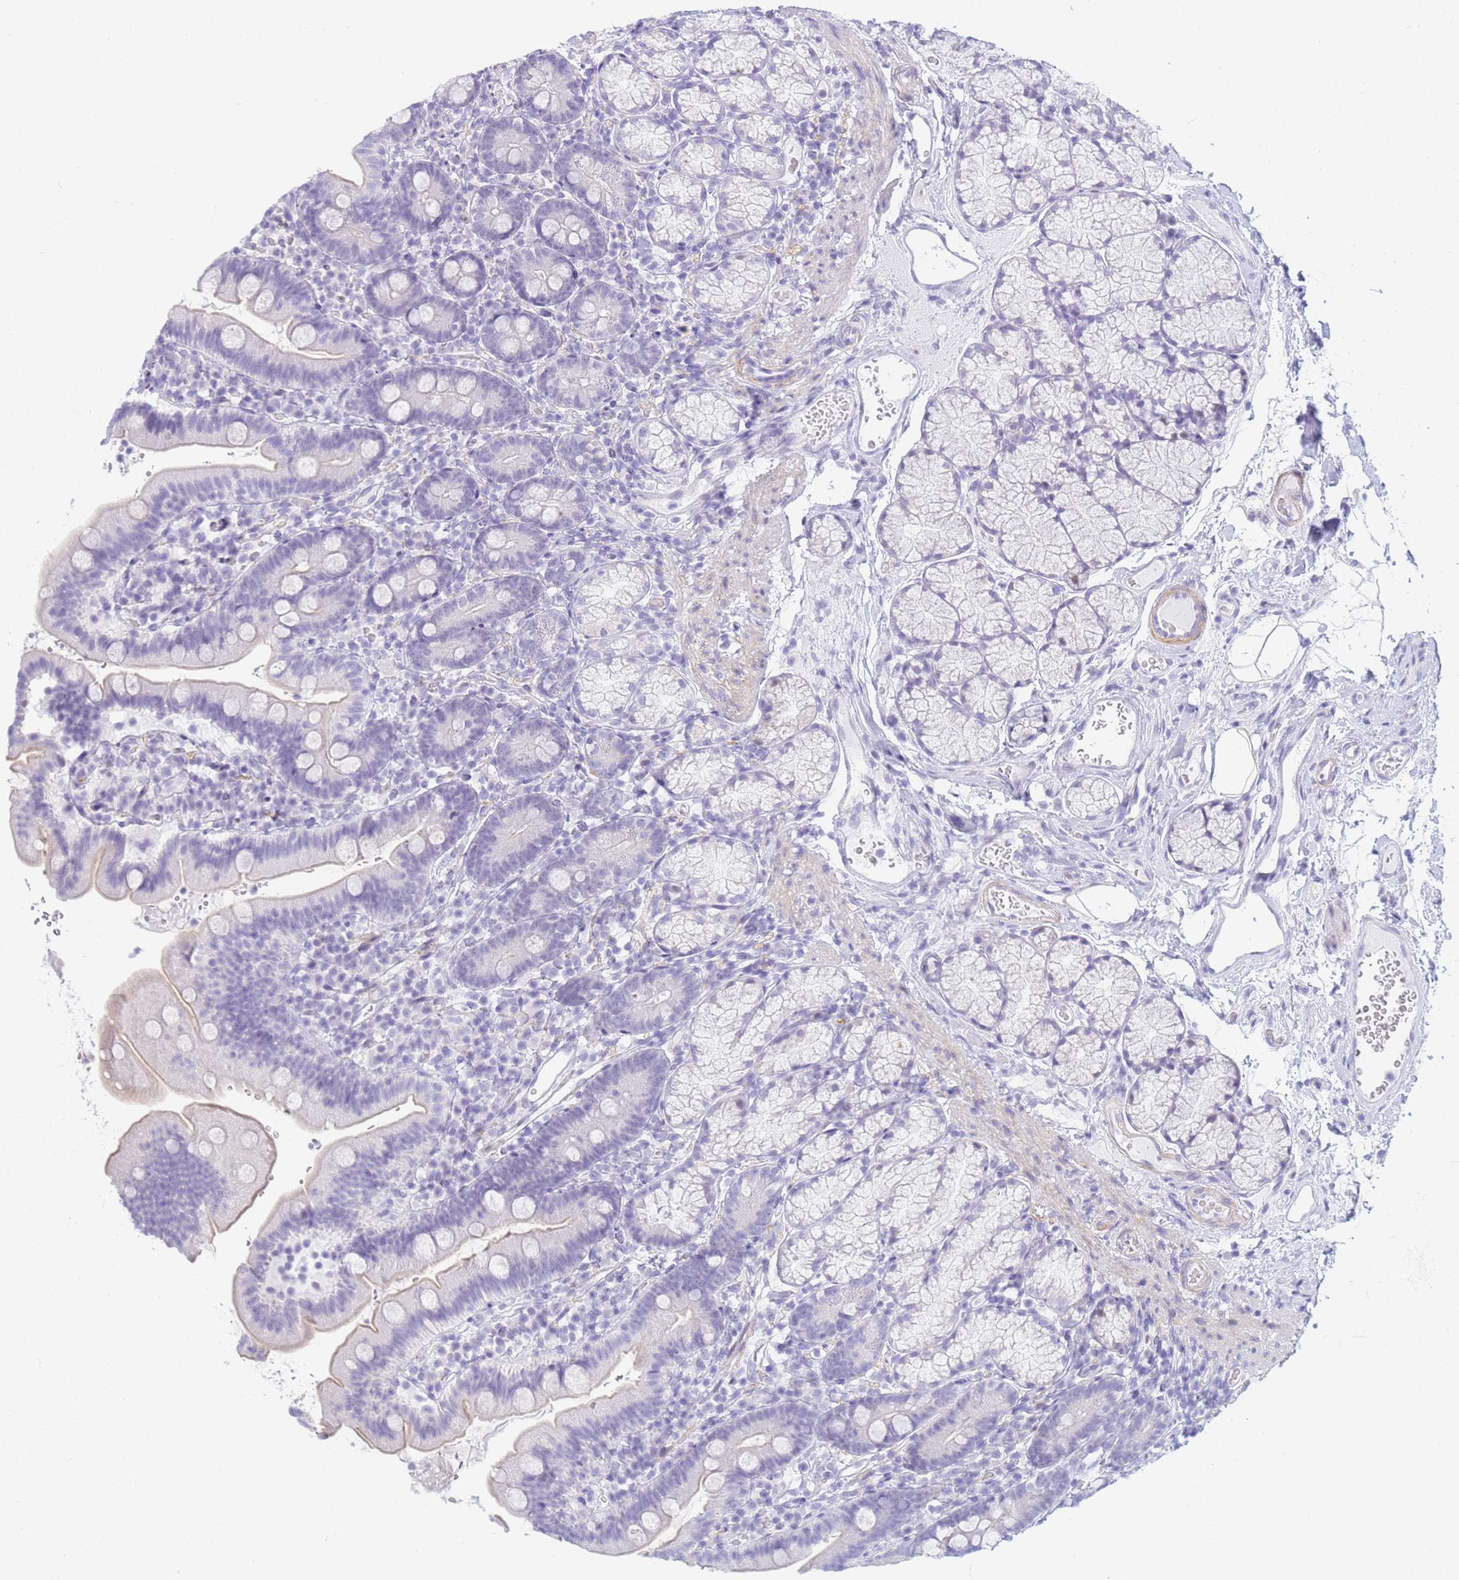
{"staining": {"intensity": "negative", "quantity": "none", "location": "none"}, "tissue": "duodenum", "cell_type": "Glandular cells", "image_type": "normal", "snomed": [{"axis": "morphology", "description": "Normal tissue, NOS"}, {"axis": "topography", "description": "Duodenum"}], "caption": "A high-resolution micrograph shows immunohistochemistry (IHC) staining of normal duodenum, which exhibits no significant positivity in glandular cells.", "gene": "SNX20", "patient": {"sex": "female", "age": 67}}